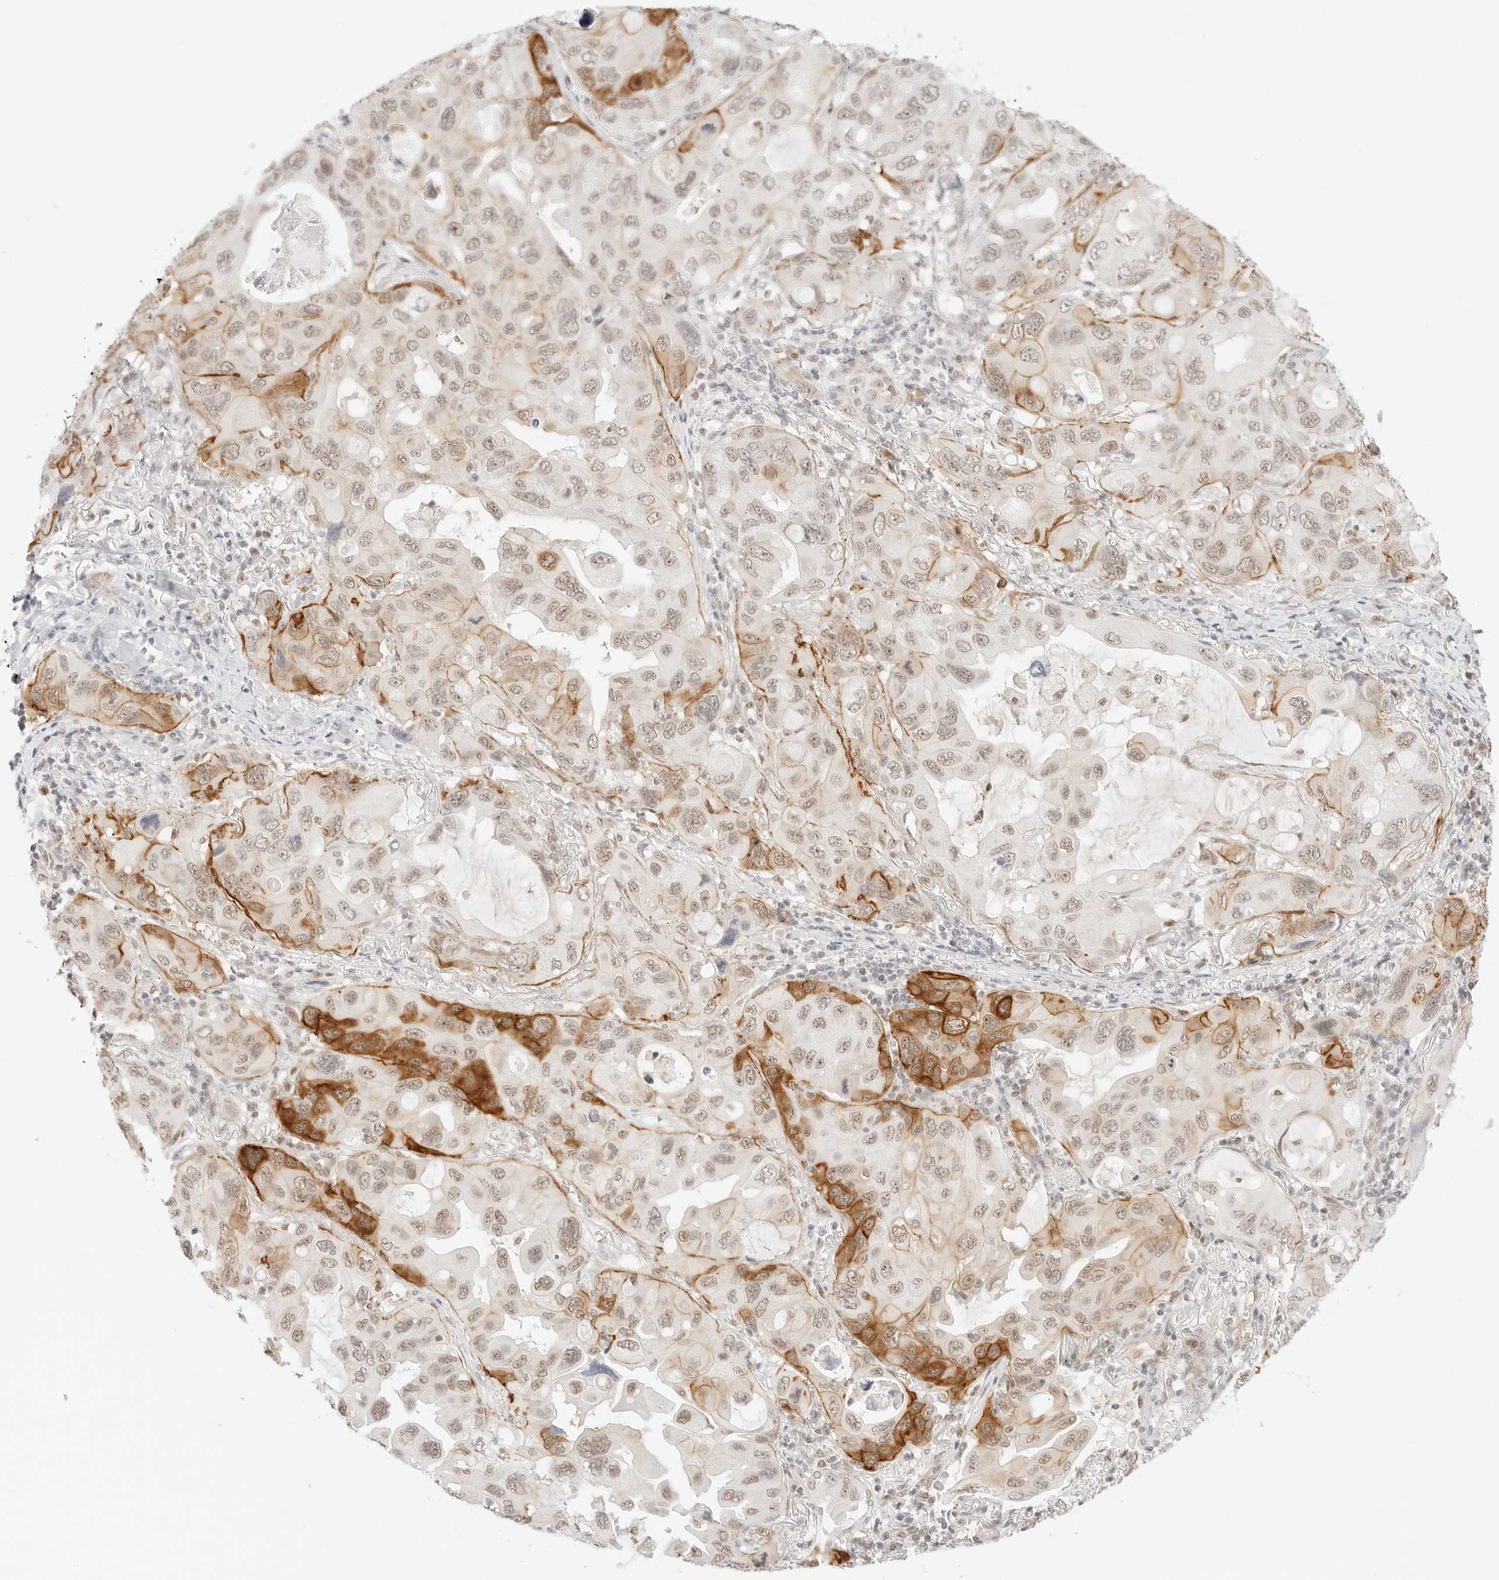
{"staining": {"intensity": "strong", "quantity": "<25%", "location": "cytoplasmic/membranous,nuclear"}, "tissue": "lung cancer", "cell_type": "Tumor cells", "image_type": "cancer", "snomed": [{"axis": "morphology", "description": "Squamous cell carcinoma, NOS"}, {"axis": "topography", "description": "Lung"}], "caption": "The immunohistochemical stain highlights strong cytoplasmic/membranous and nuclear positivity in tumor cells of squamous cell carcinoma (lung) tissue. (brown staining indicates protein expression, while blue staining denotes nuclei).", "gene": "ITGA6", "patient": {"sex": "female", "age": 73}}